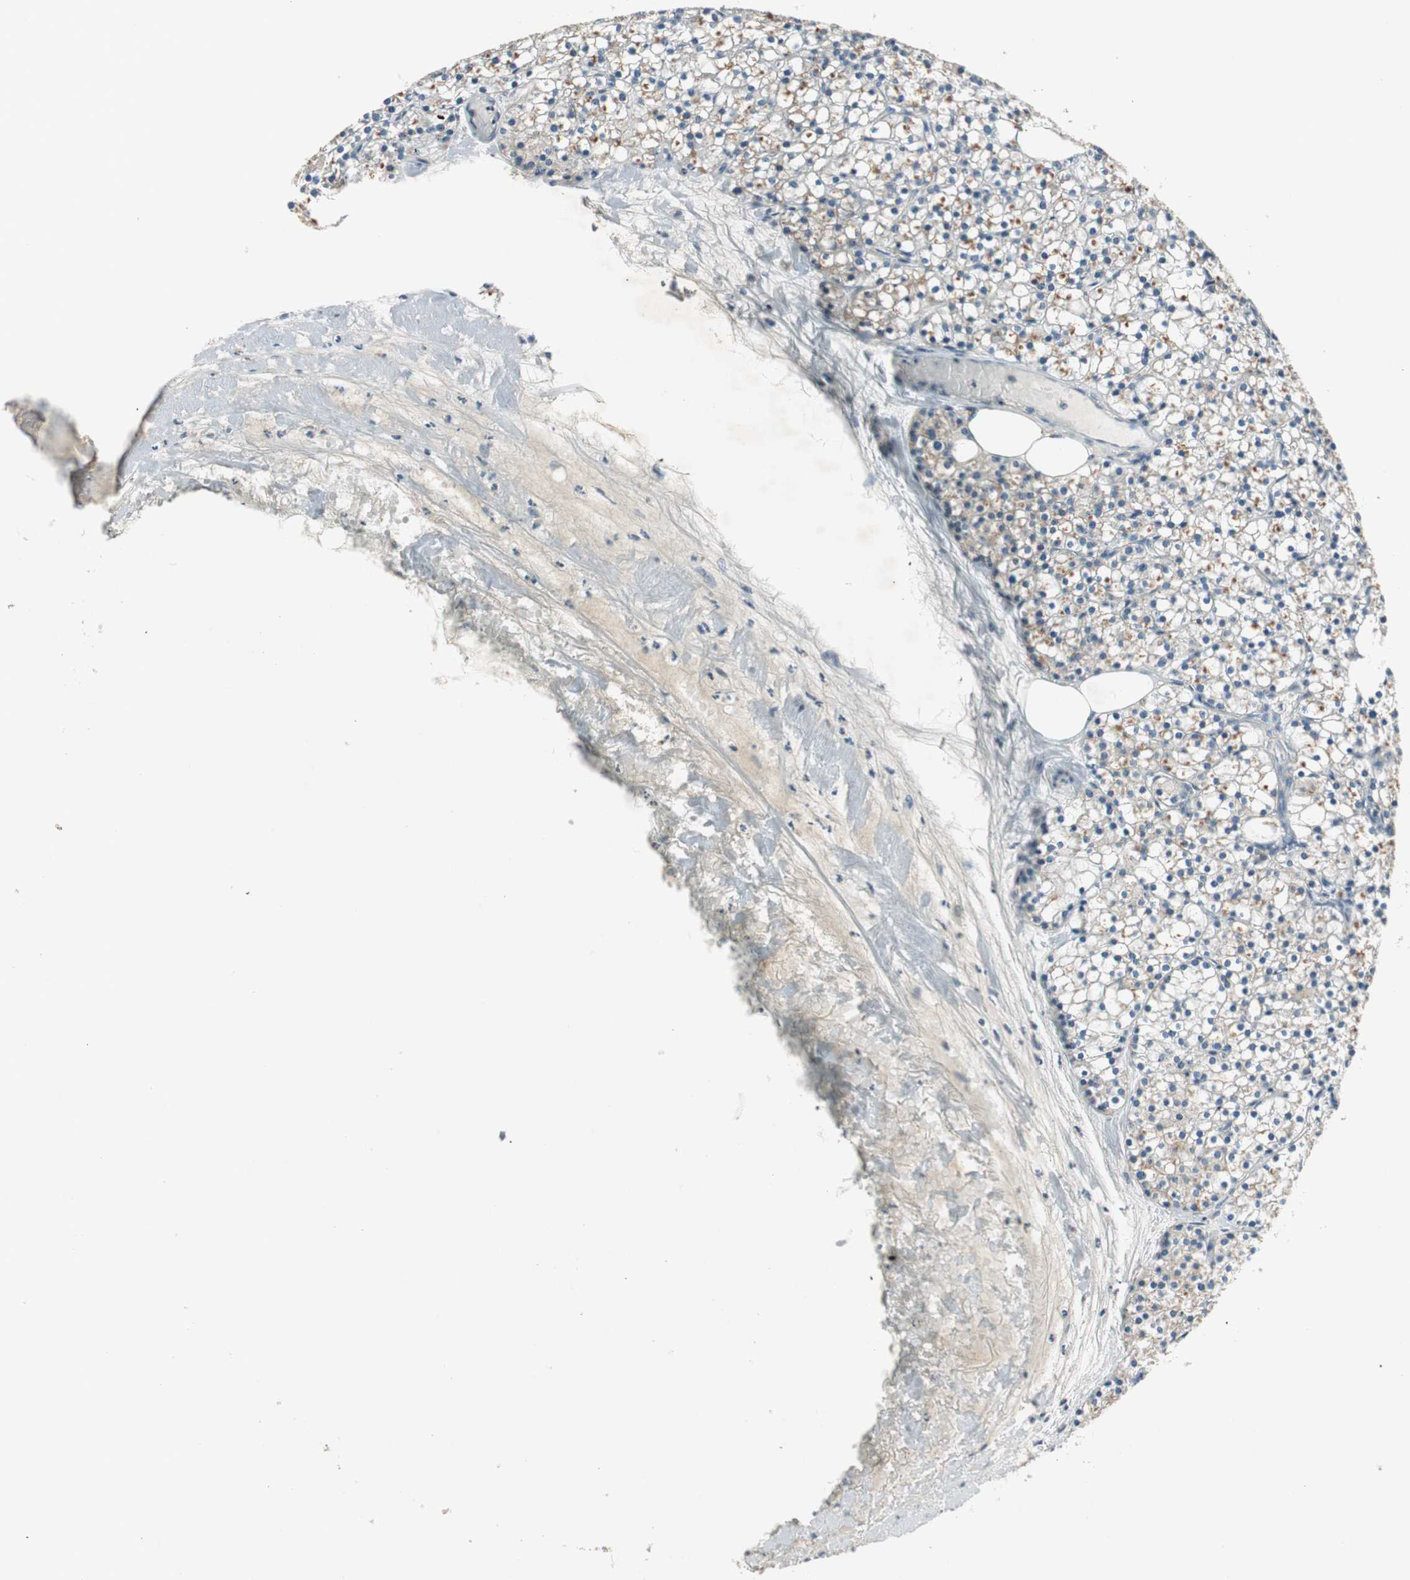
{"staining": {"intensity": "weak", "quantity": "25%-75%", "location": "cytoplasmic/membranous"}, "tissue": "parathyroid gland", "cell_type": "Glandular cells", "image_type": "normal", "snomed": [{"axis": "morphology", "description": "Normal tissue, NOS"}, {"axis": "topography", "description": "Parathyroid gland"}], "caption": "The photomicrograph reveals immunohistochemical staining of benign parathyroid gland. There is weak cytoplasmic/membranous positivity is appreciated in approximately 25%-75% of glandular cells.", "gene": "NCLN", "patient": {"sex": "female", "age": 63}}